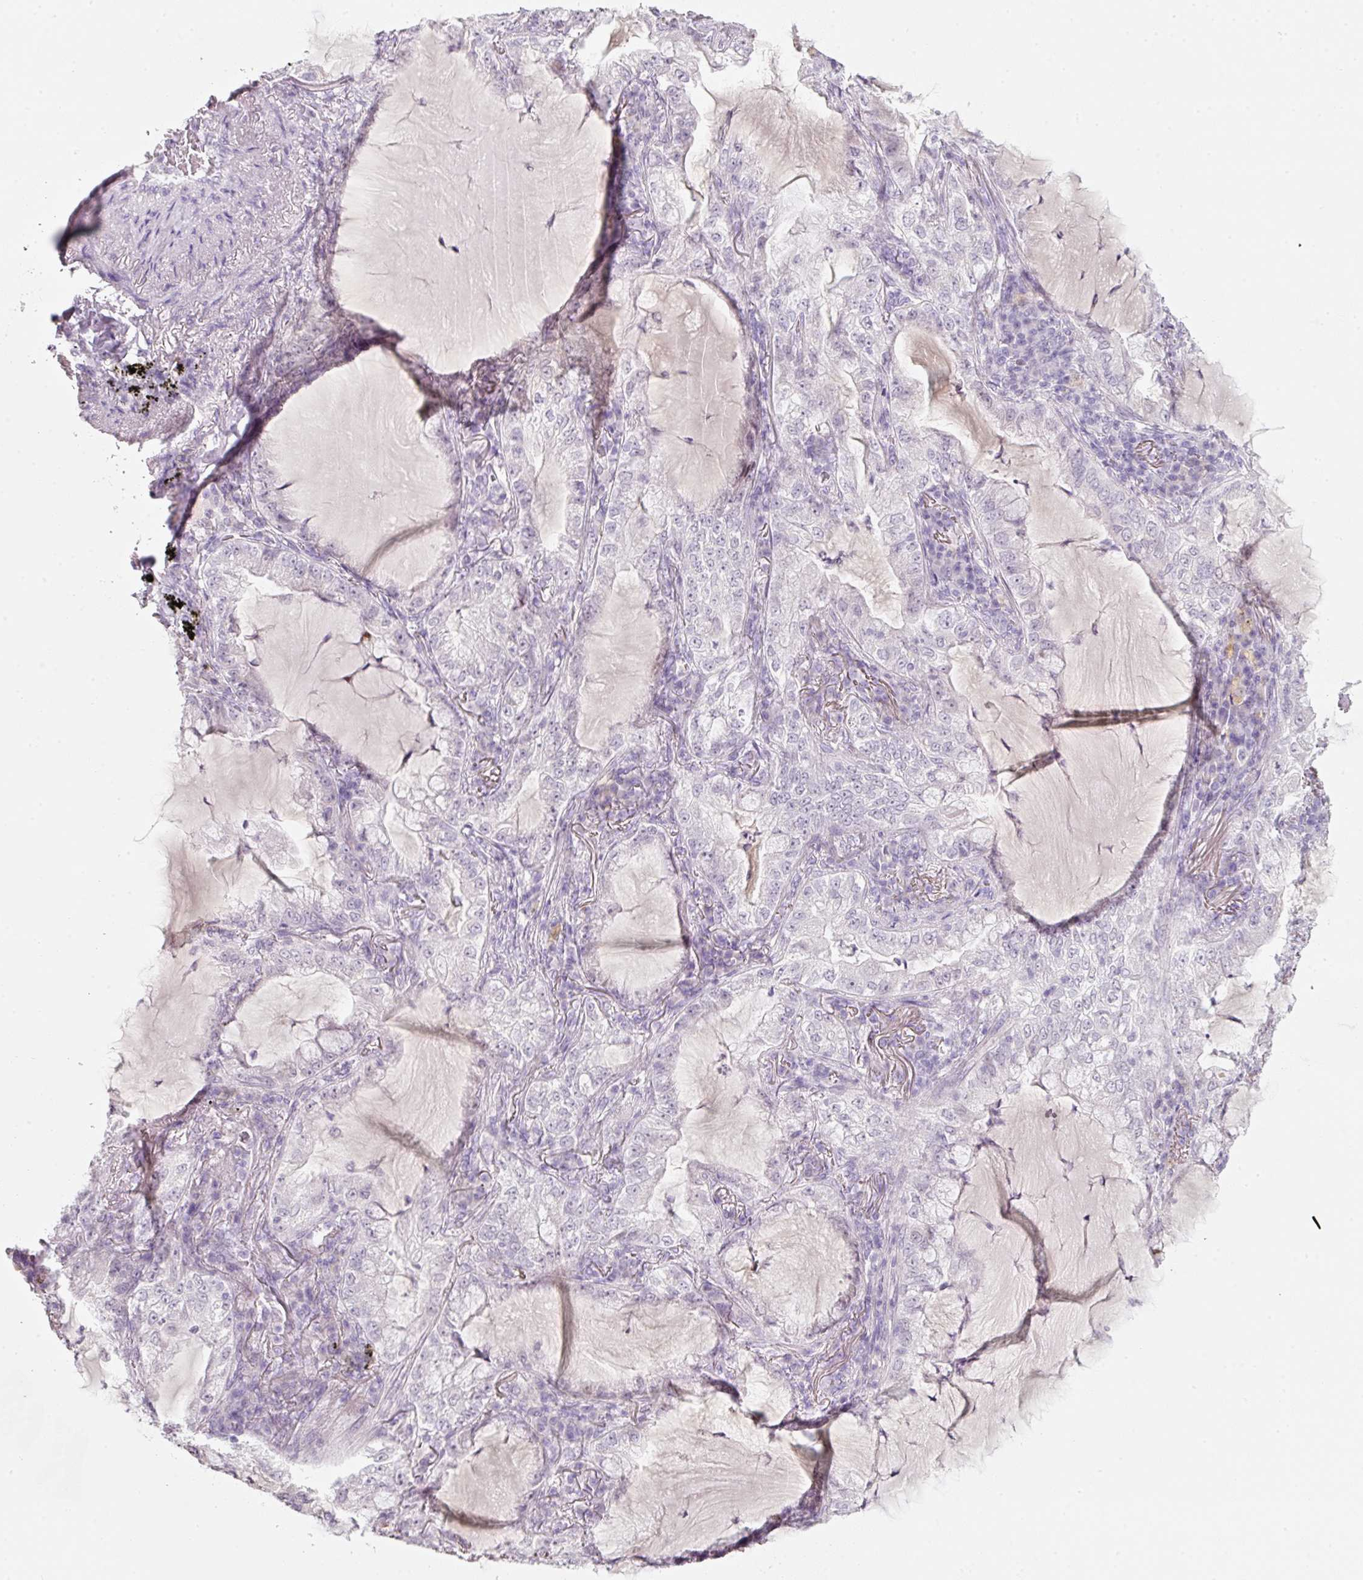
{"staining": {"intensity": "negative", "quantity": "none", "location": "none"}, "tissue": "lung cancer", "cell_type": "Tumor cells", "image_type": "cancer", "snomed": [{"axis": "morphology", "description": "Adenocarcinoma, NOS"}, {"axis": "topography", "description": "Lung"}], "caption": "Protein analysis of lung cancer demonstrates no significant staining in tumor cells.", "gene": "ENSG00000206549", "patient": {"sex": "female", "age": 73}}